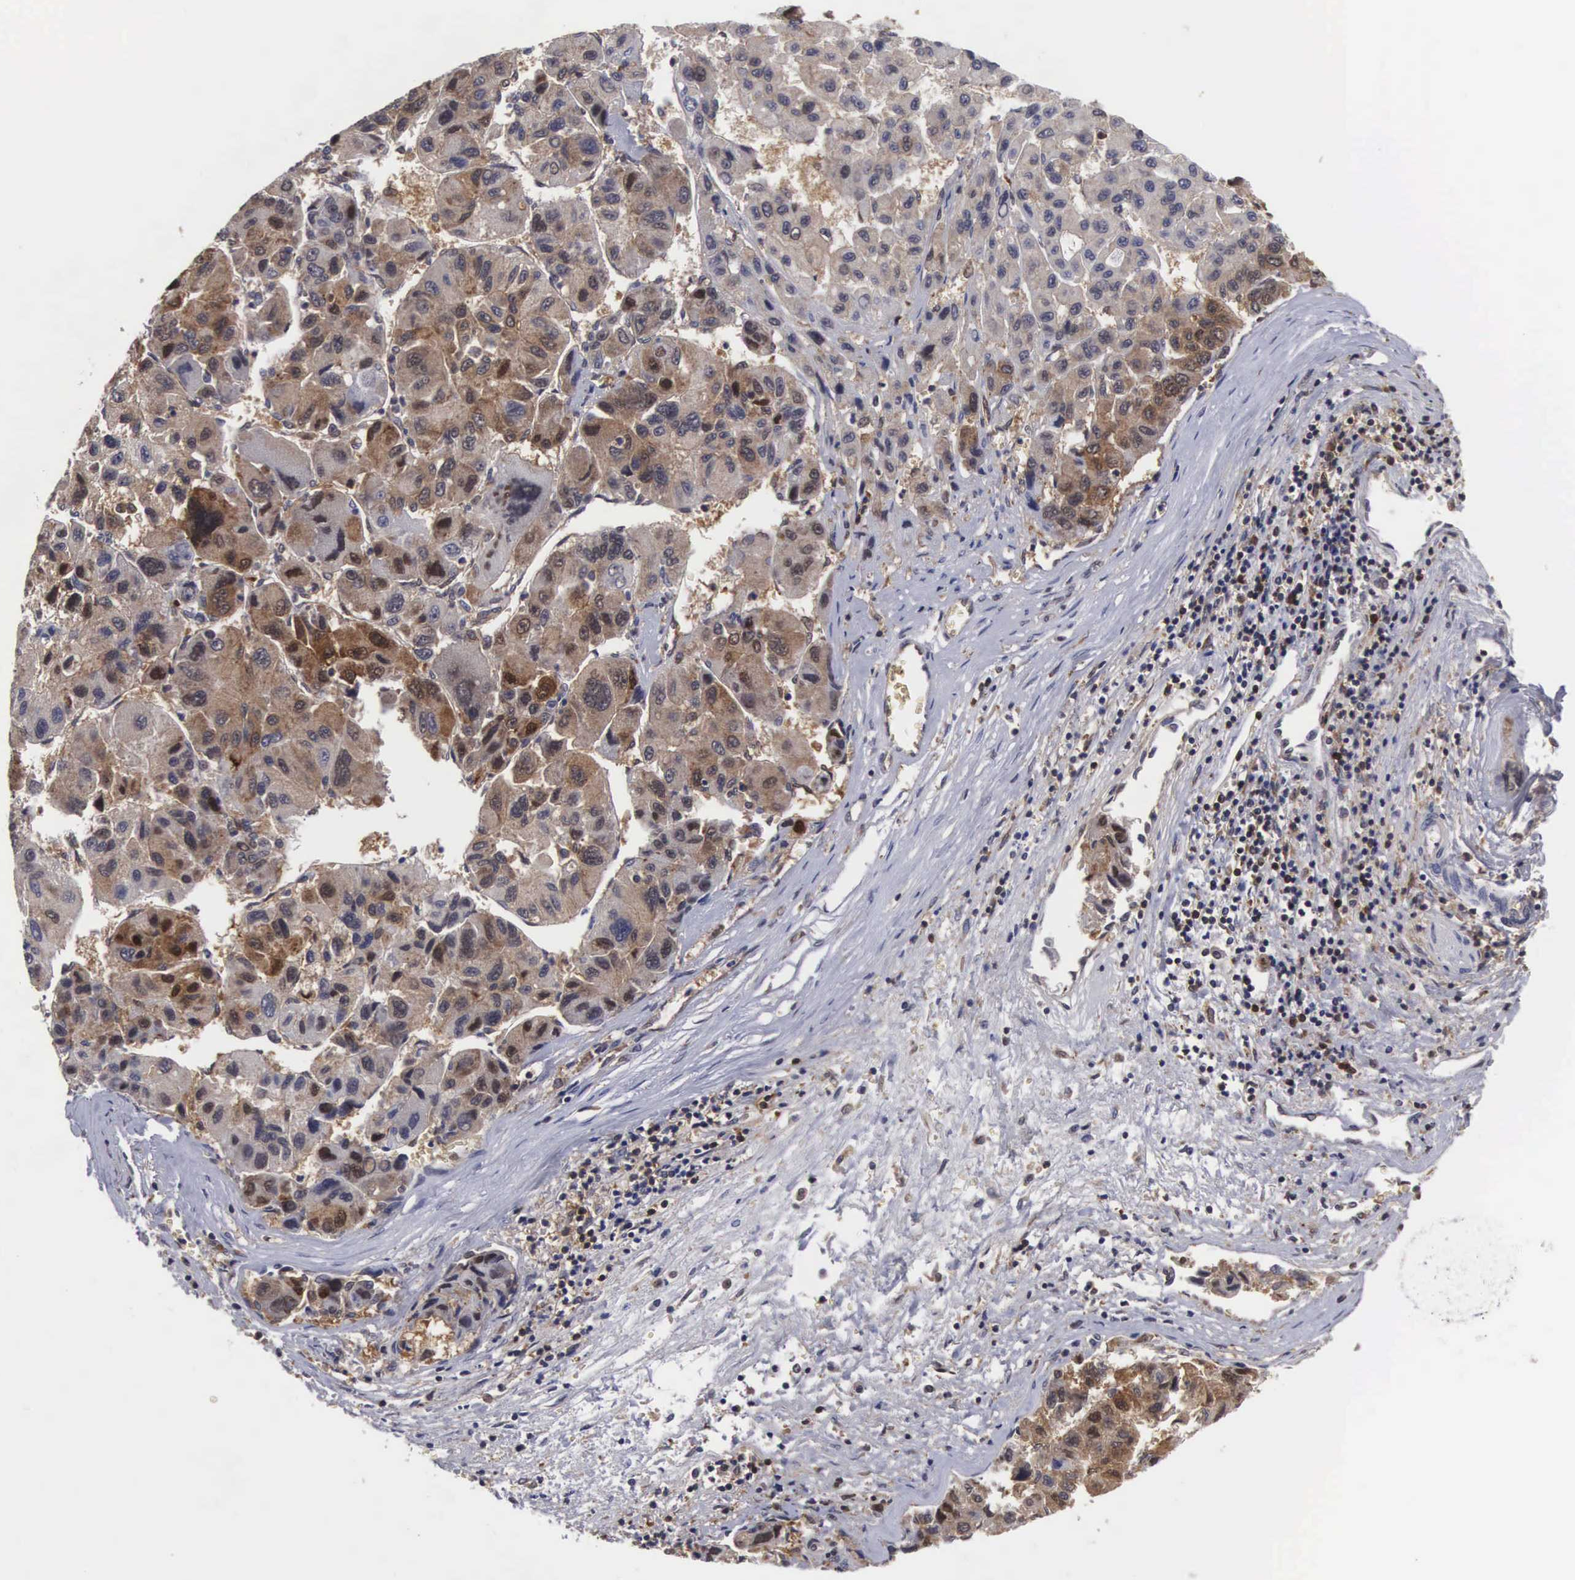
{"staining": {"intensity": "moderate", "quantity": ">75%", "location": "cytoplasmic/membranous,nuclear"}, "tissue": "liver cancer", "cell_type": "Tumor cells", "image_type": "cancer", "snomed": [{"axis": "morphology", "description": "Carcinoma, Hepatocellular, NOS"}, {"axis": "topography", "description": "Liver"}], "caption": "Liver hepatocellular carcinoma stained with DAB (3,3'-diaminobenzidine) immunohistochemistry displays medium levels of moderate cytoplasmic/membranous and nuclear positivity in approximately >75% of tumor cells.", "gene": "ADSL", "patient": {"sex": "male", "age": 64}}